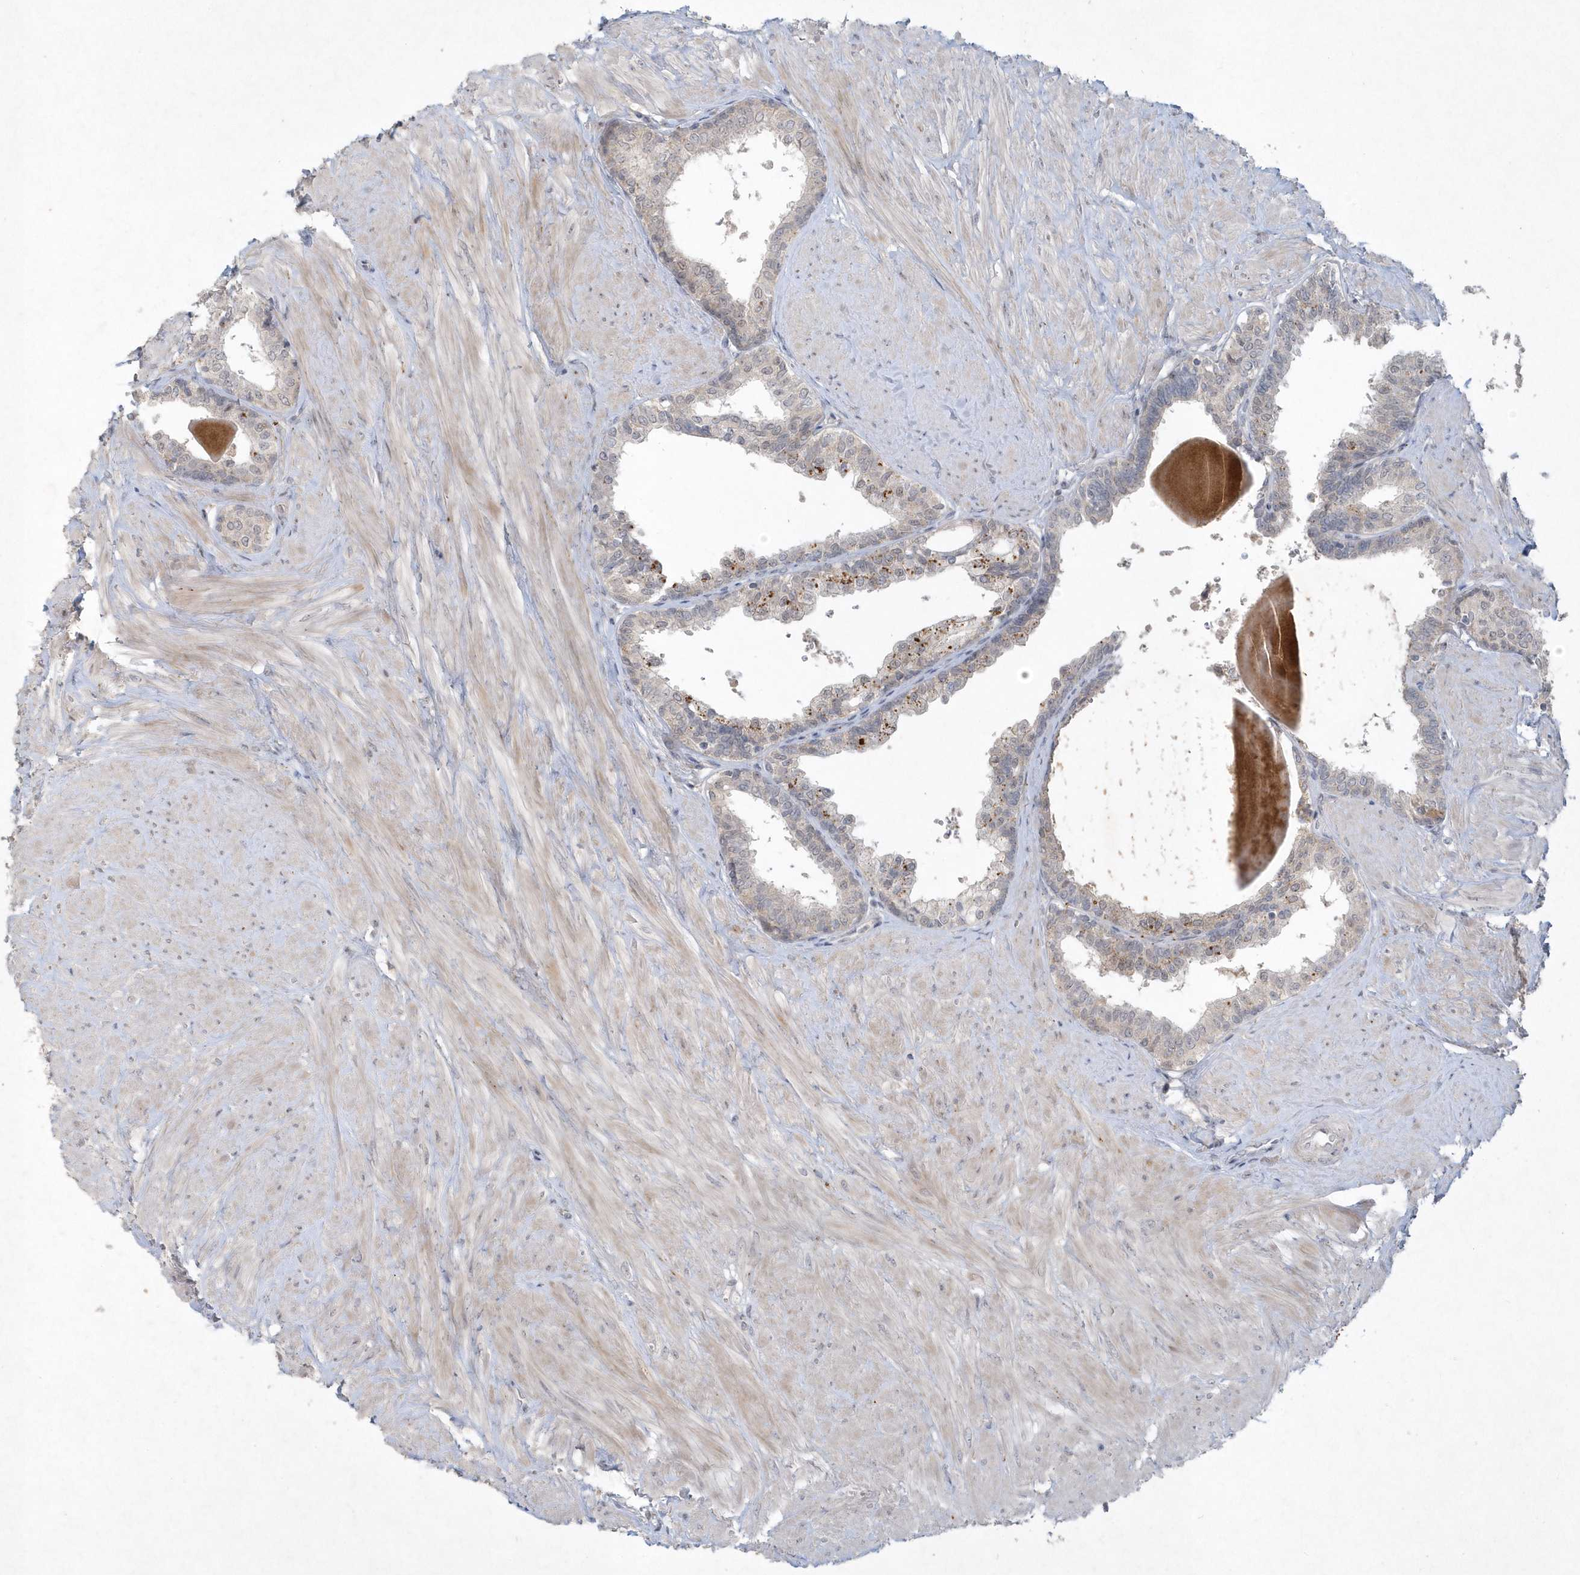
{"staining": {"intensity": "weak", "quantity": "25%-75%", "location": "cytoplasmic/membranous,nuclear"}, "tissue": "prostate", "cell_type": "Glandular cells", "image_type": "normal", "snomed": [{"axis": "morphology", "description": "Normal tissue, NOS"}, {"axis": "topography", "description": "Prostate"}], "caption": "A low amount of weak cytoplasmic/membranous,nuclear positivity is appreciated in about 25%-75% of glandular cells in normal prostate. (Brightfield microscopy of DAB IHC at high magnification).", "gene": "THG1L", "patient": {"sex": "male", "age": 48}}